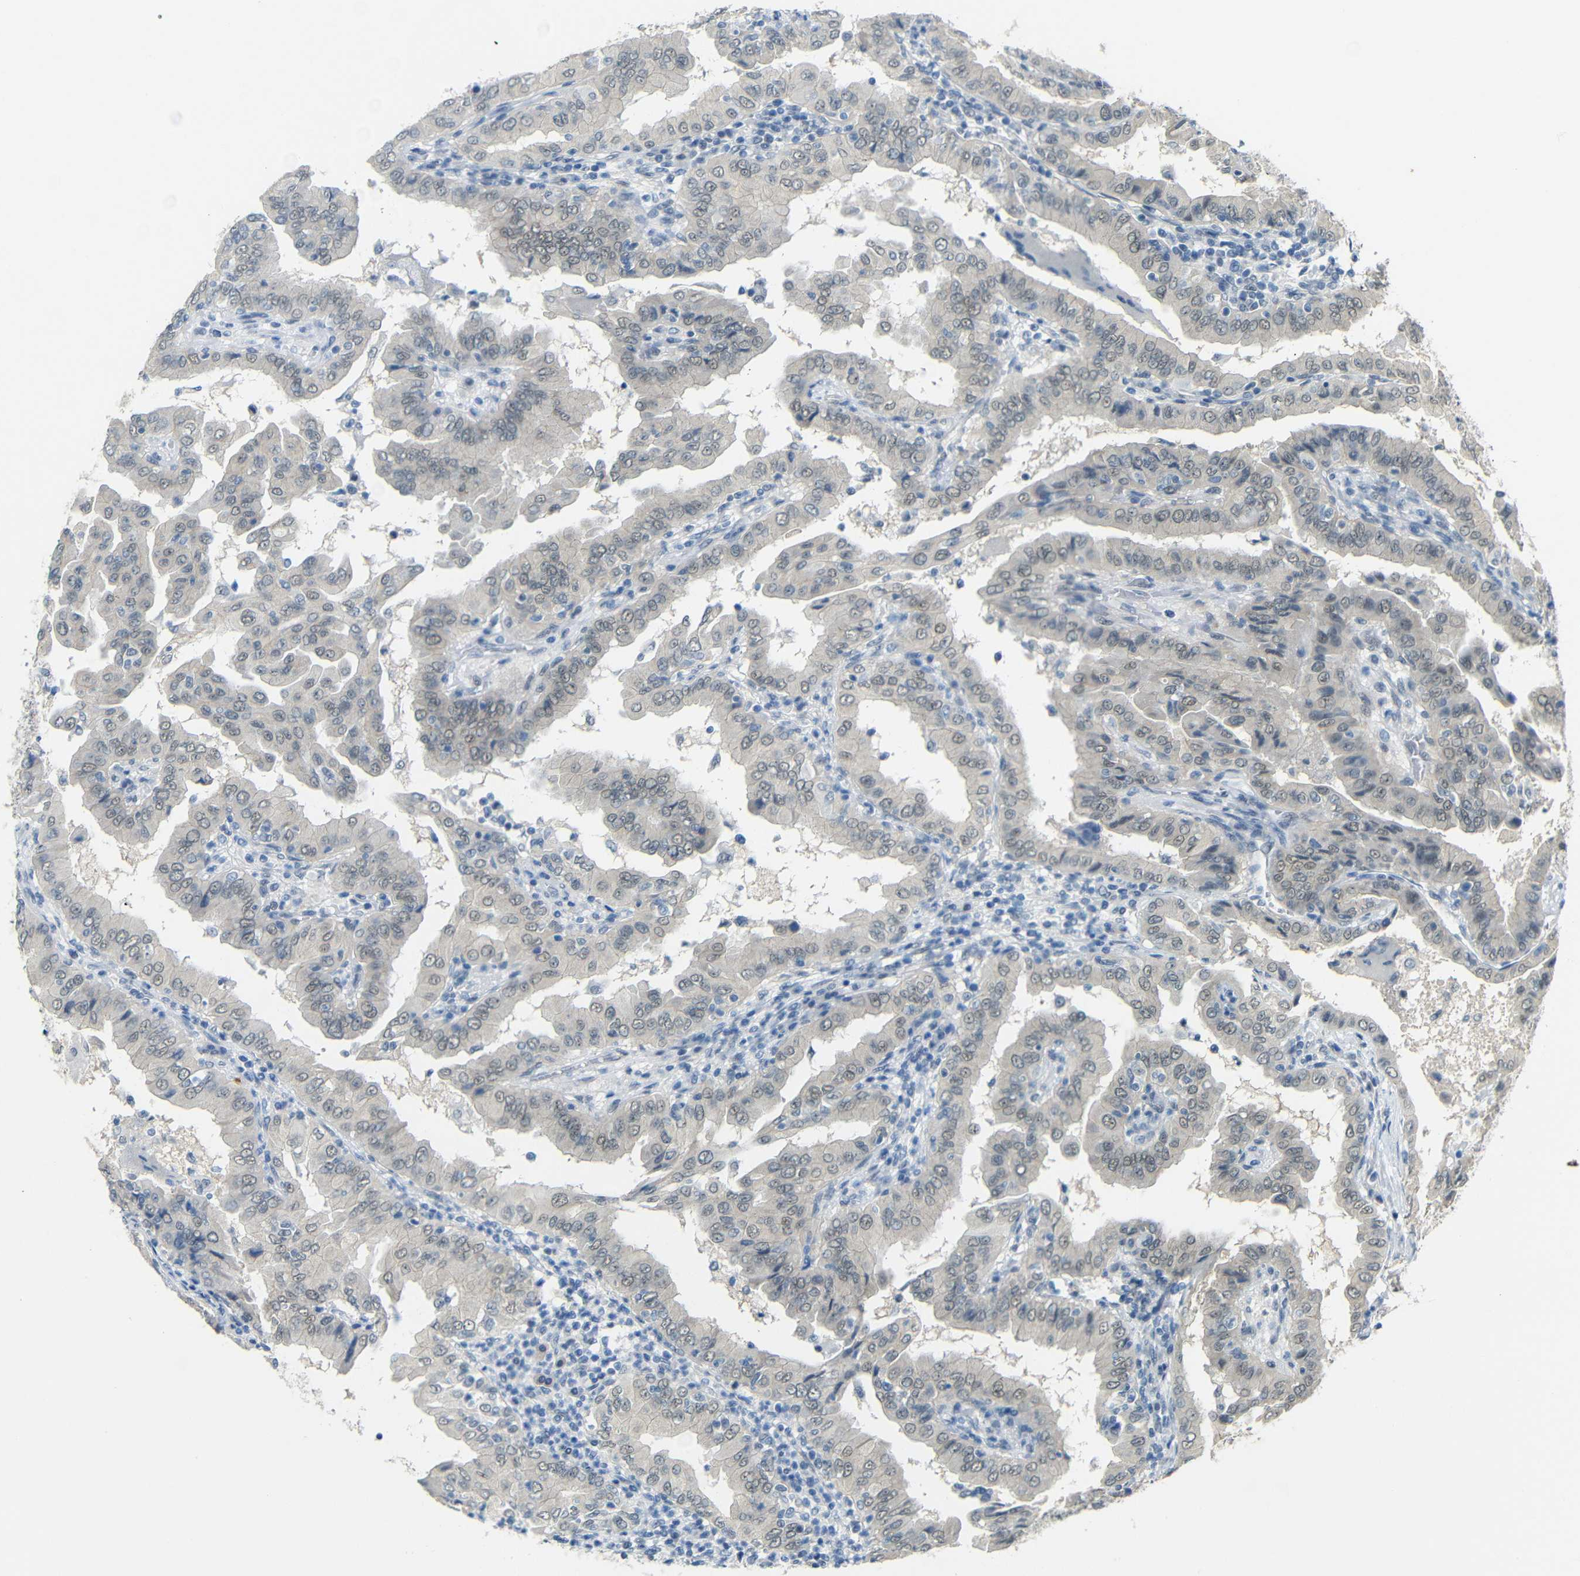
{"staining": {"intensity": "negative", "quantity": "none", "location": "none"}, "tissue": "thyroid cancer", "cell_type": "Tumor cells", "image_type": "cancer", "snomed": [{"axis": "morphology", "description": "Papillary adenocarcinoma, NOS"}, {"axis": "topography", "description": "Thyroid gland"}], "caption": "Thyroid cancer was stained to show a protein in brown. There is no significant expression in tumor cells. The staining was performed using DAB to visualize the protein expression in brown, while the nuclei were stained in blue with hematoxylin (Magnification: 20x).", "gene": "GPR158", "patient": {"sex": "male", "age": 33}}